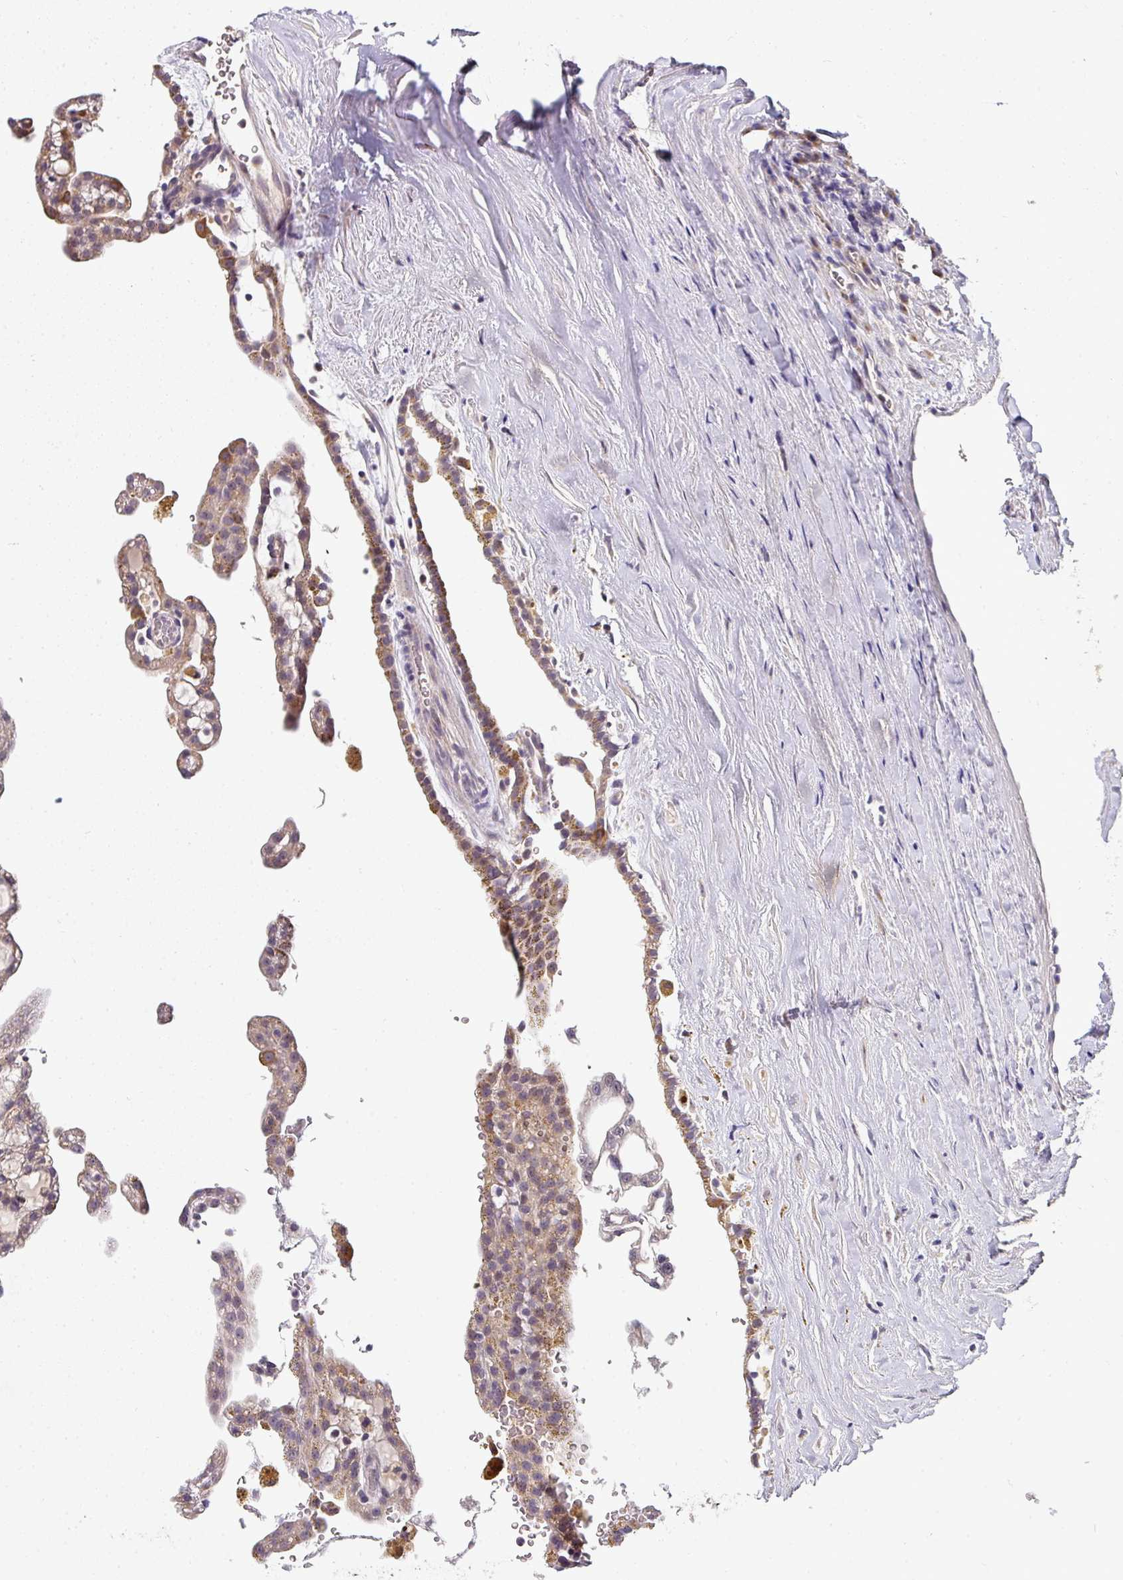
{"staining": {"intensity": "weak", "quantity": ">75%", "location": "cytoplasmic/membranous"}, "tissue": "renal cancer", "cell_type": "Tumor cells", "image_type": "cancer", "snomed": [{"axis": "morphology", "description": "Adenocarcinoma, NOS"}, {"axis": "topography", "description": "Kidney"}], "caption": "DAB immunohistochemical staining of renal cancer displays weak cytoplasmic/membranous protein staining in approximately >75% of tumor cells.", "gene": "NAPSA", "patient": {"sex": "male", "age": 63}}